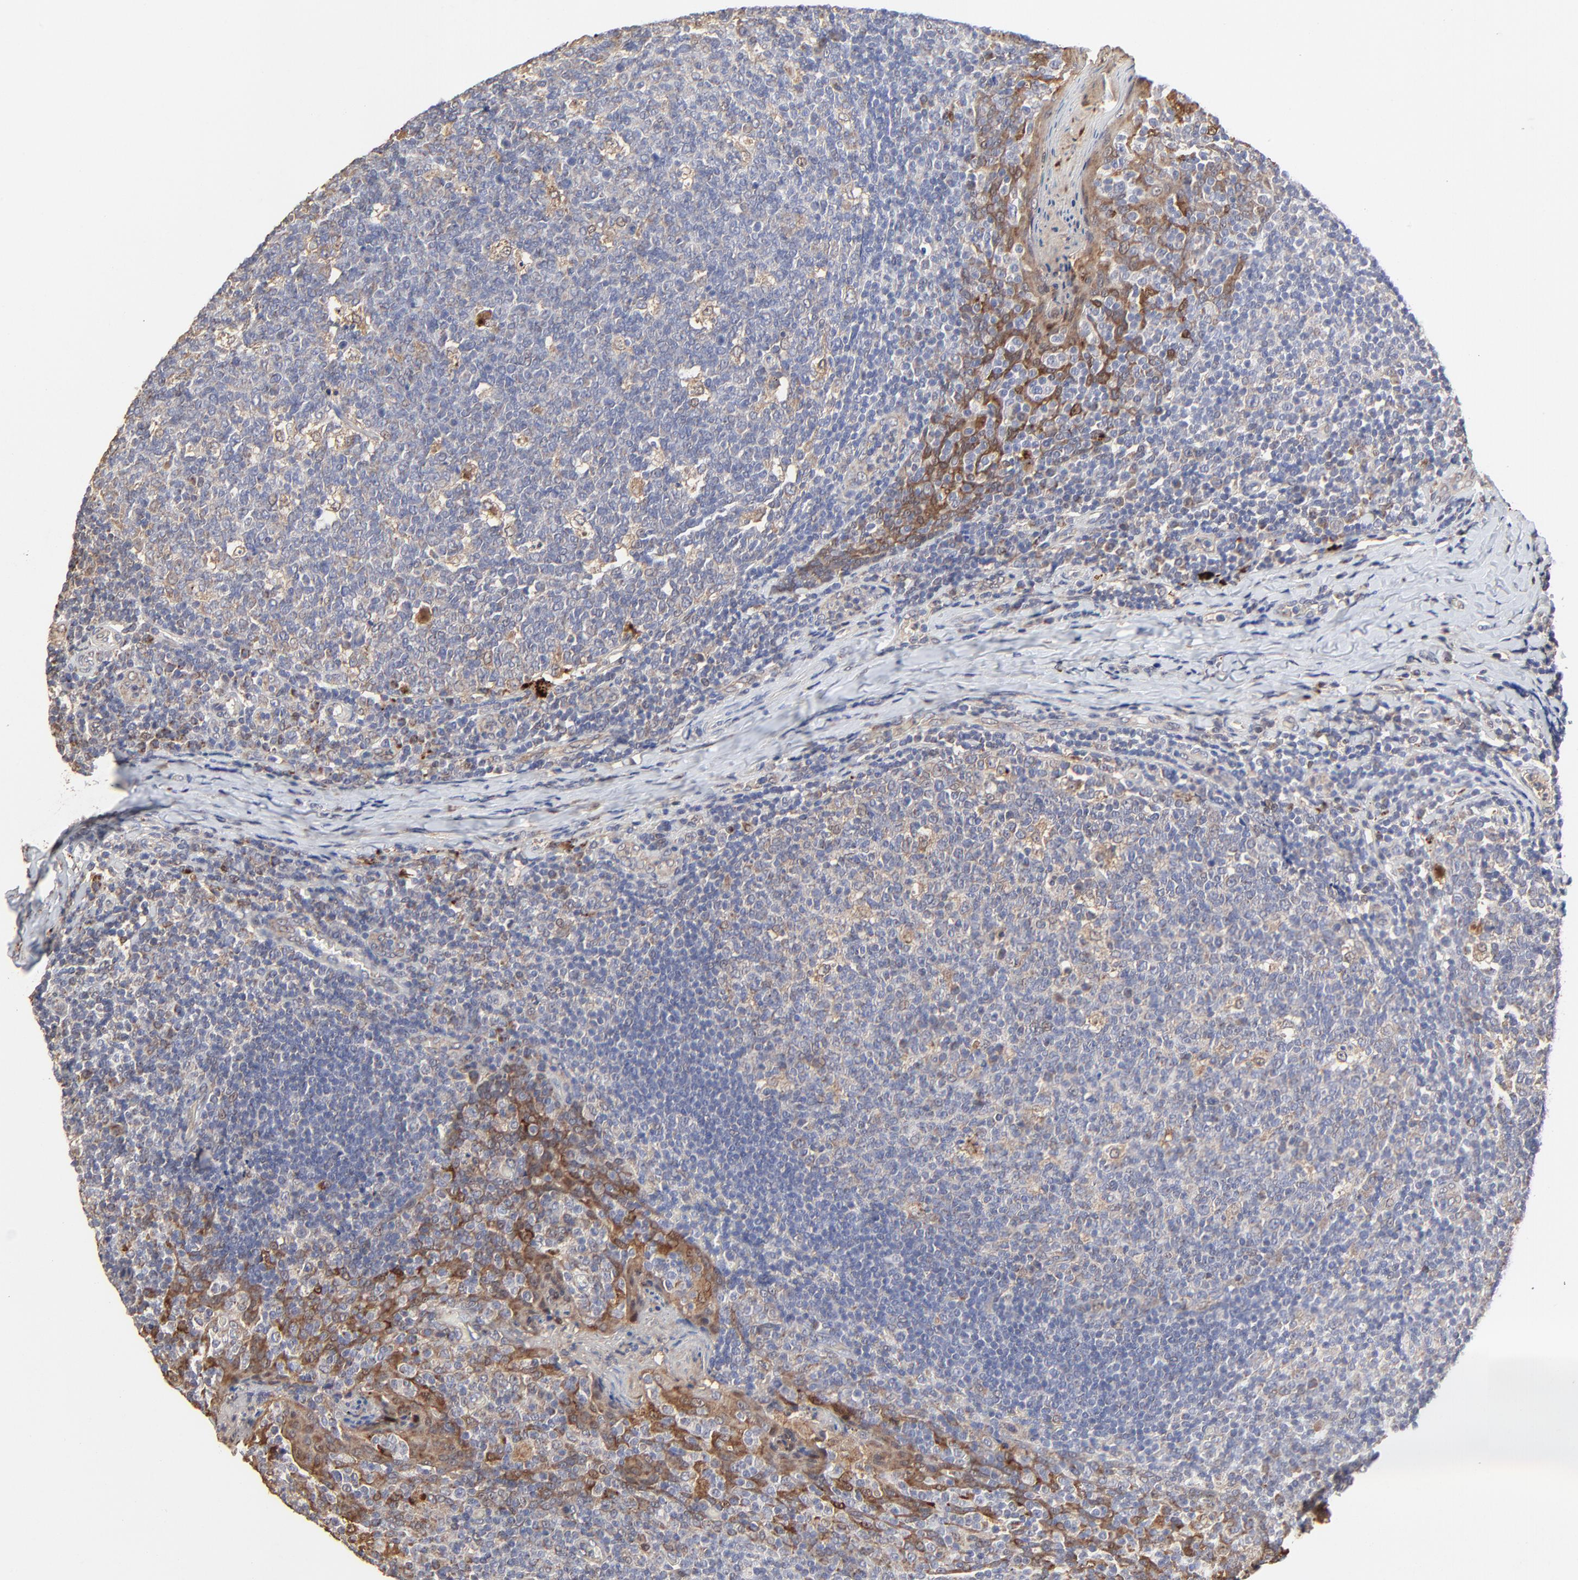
{"staining": {"intensity": "weak", "quantity": "<25%", "location": "cytoplasmic/membranous"}, "tissue": "tonsil", "cell_type": "Germinal center cells", "image_type": "normal", "snomed": [{"axis": "morphology", "description": "Normal tissue, NOS"}, {"axis": "topography", "description": "Tonsil"}], "caption": "Immunohistochemistry (IHC) photomicrograph of unremarkable tonsil: human tonsil stained with DAB (3,3'-diaminobenzidine) reveals no significant protein positivity in germinal center cells.", "gene": "LGALS3", "patient": {"sex": "male", "age": 17}}